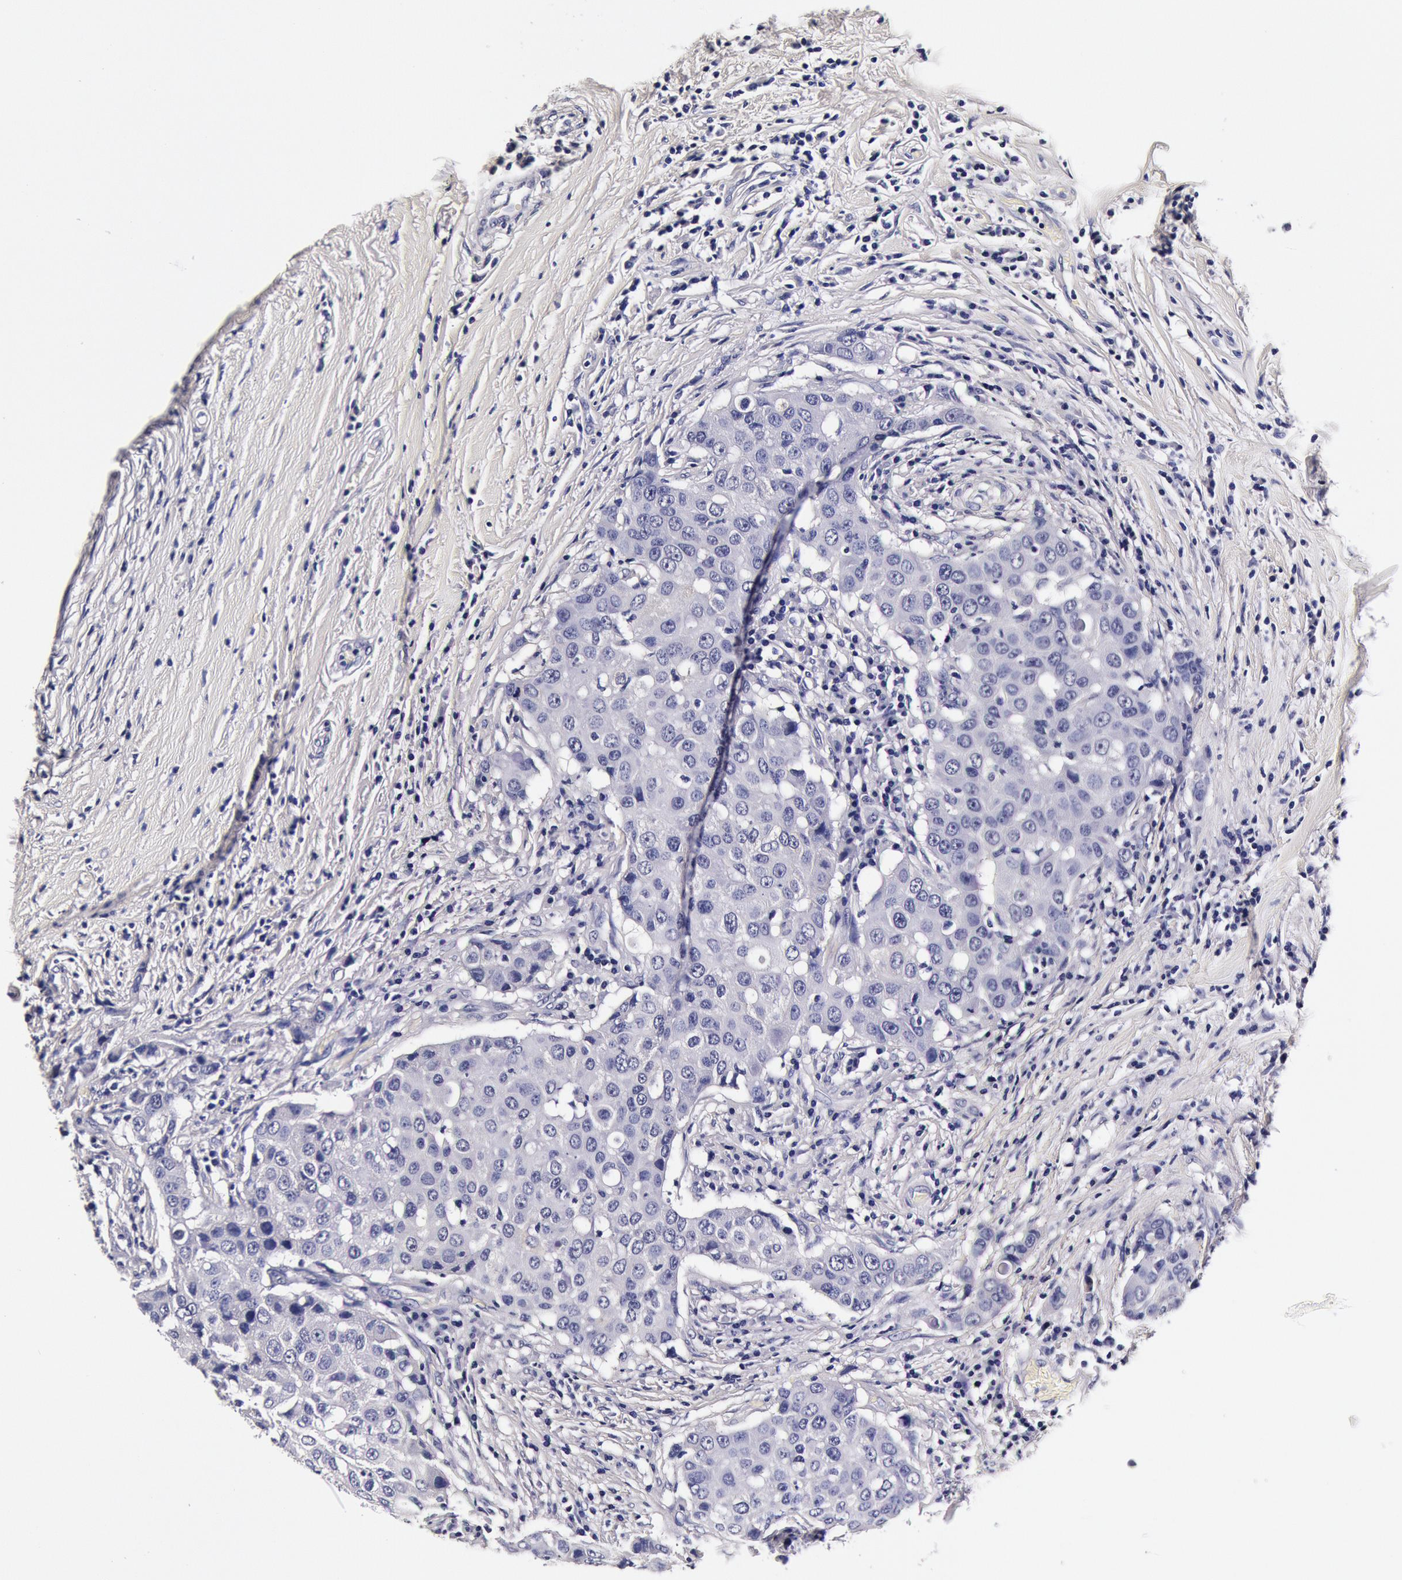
{"staining": {"intensity": "negative", "quantity": "none", "location": "none"}, "tissue": "breast cancer", "cell_type": "Tumor cells", "image_type": "cancer", "snomed": [{"axis": "morphology", "description": "Duct carcinoma"}, {"axis": "topography", "description": "Breast"}], "caption": "A high-resolution histopathology image shows immunohistochemistry staining of breast cancer (infiltrating ductal carcinoma), which exhibits no significant positivity in tumor cells.", "gene": "CCDC22", "patient": {"sex": "female", "age": 27}}